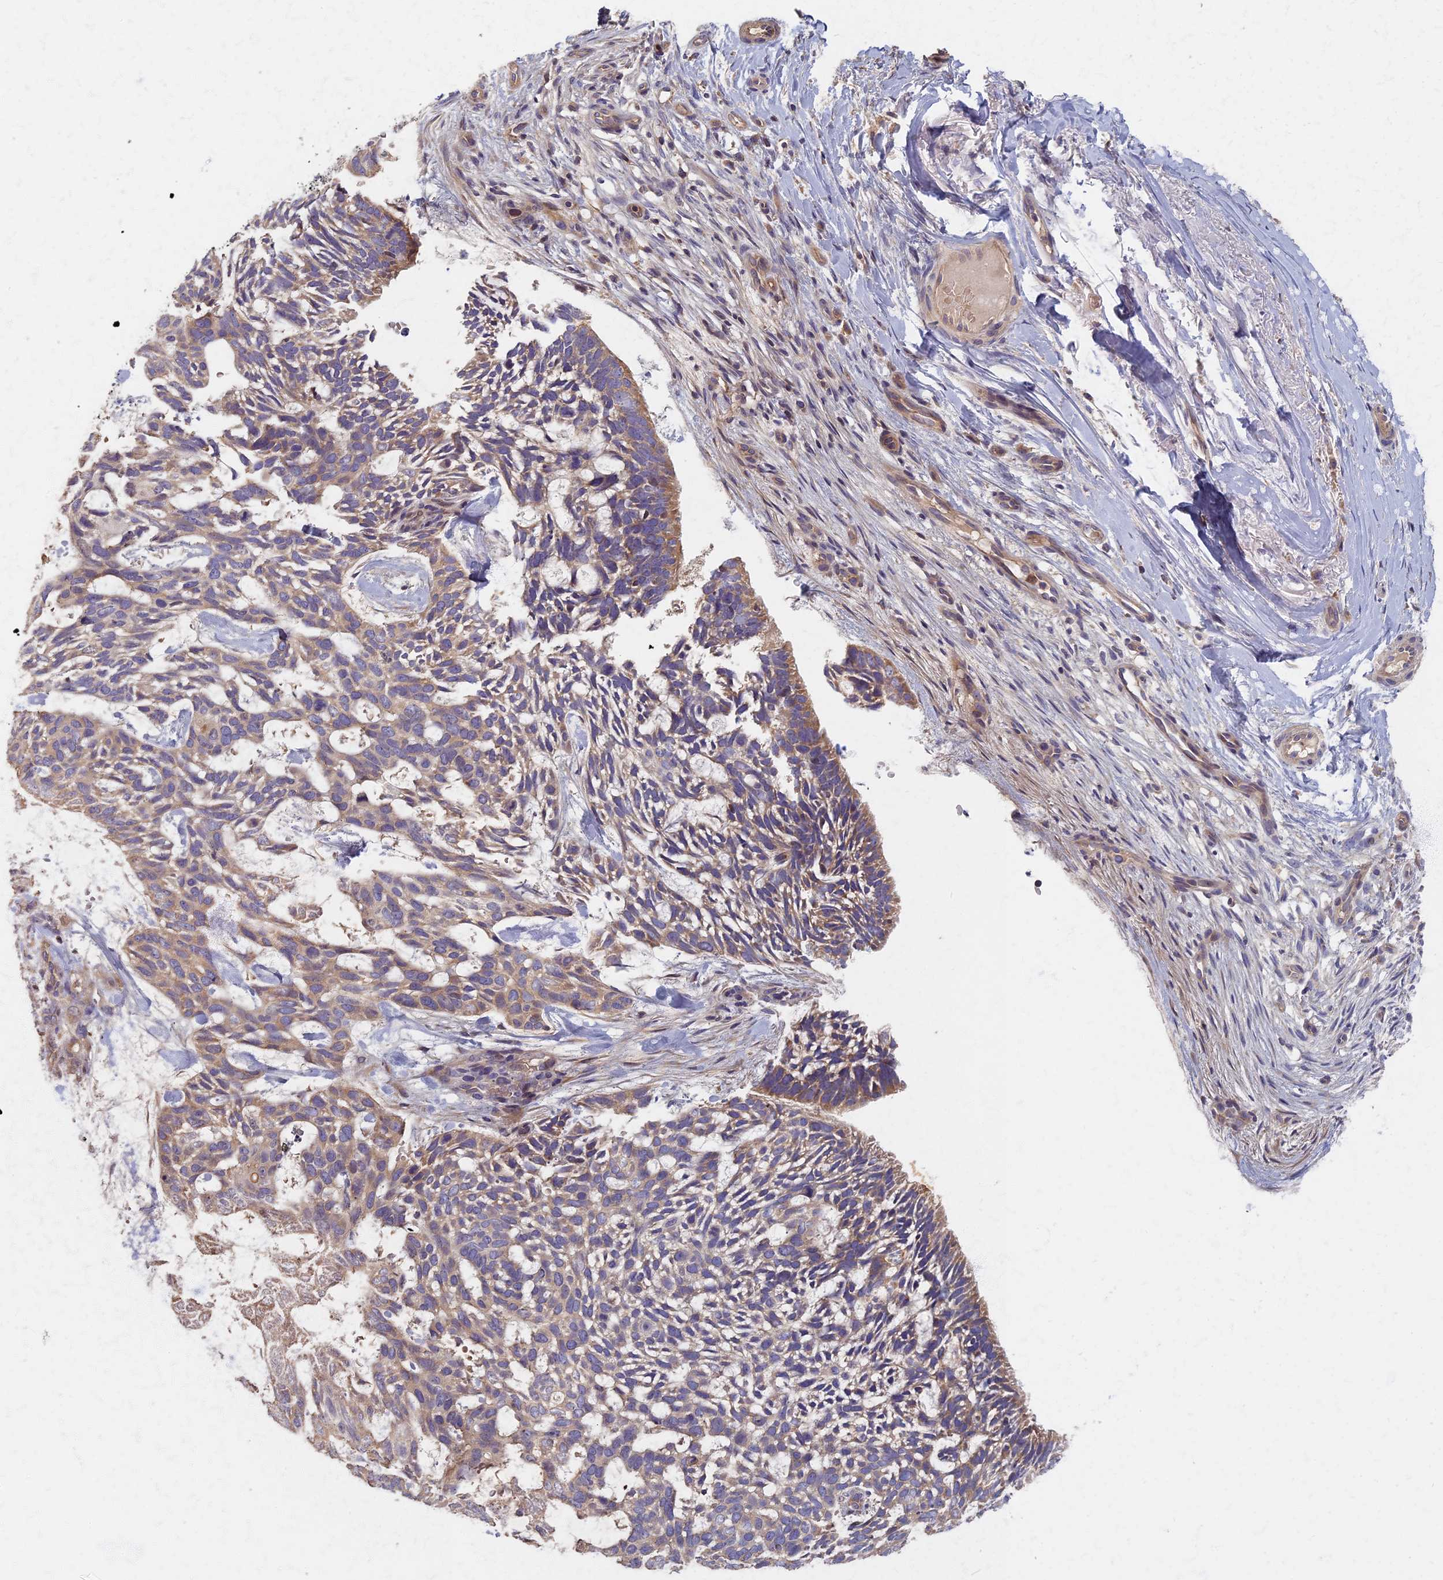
{"staining": {"intensity": "moderate", "quantity": "<25%", "location": "cytoplasmic/membranous"}, "tissue": "skin cancer", "cell_type": "Tumor cells", "image_type": "cancer", "snomed": [{"axis": "morphology", "description": "Basal cell carcinoma"}, {"axis": "topography", "description": "Skin"}], "caption": "Moderate cytoplasmic/membranous expression is present in approximately <25% of tumor cells in skin cancer.", "gene": "AP4E1", "patient": {"sex": "male", "age": 88}}